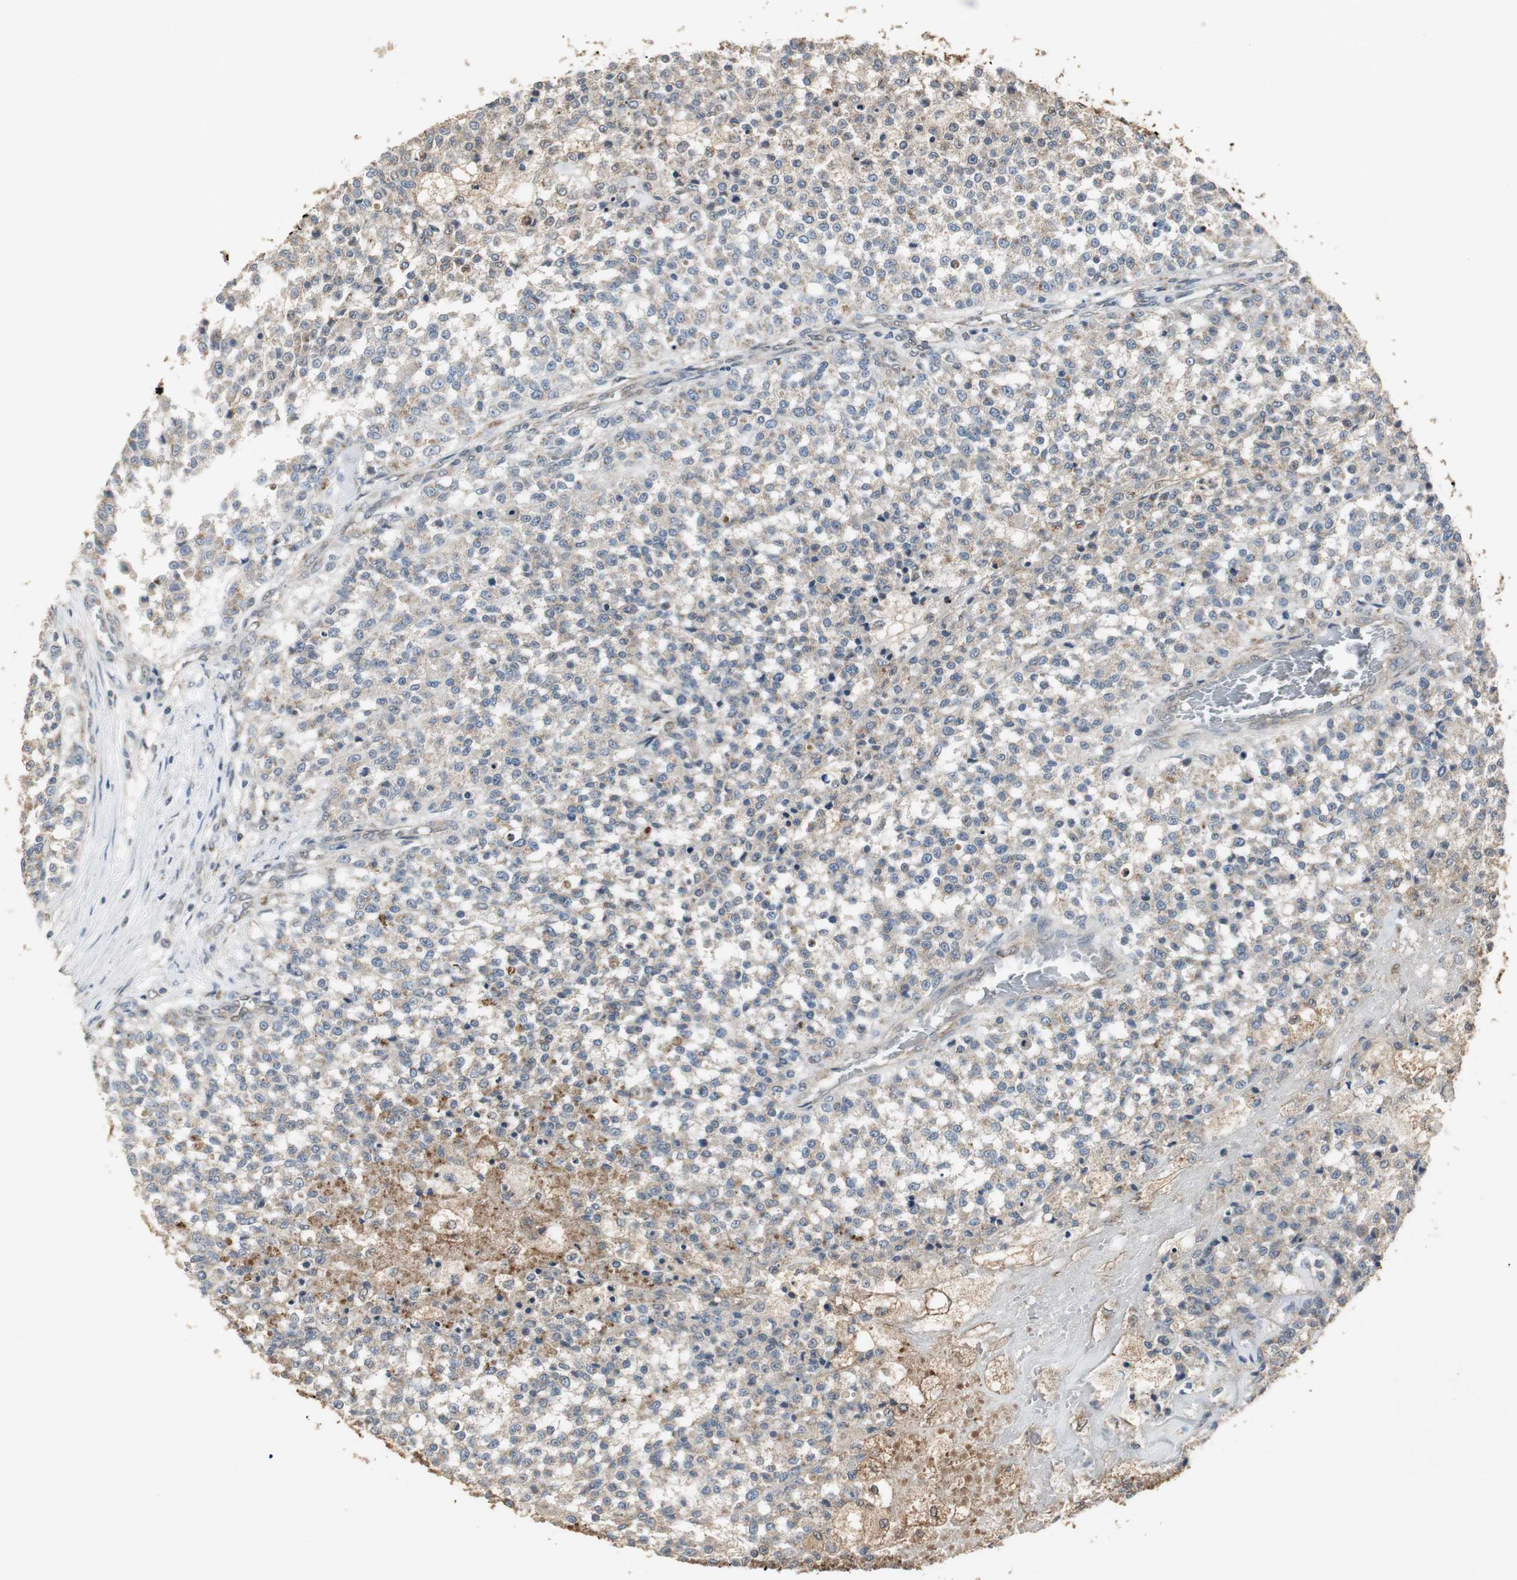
{"staining": {"intensity": "weak", "quantity": ">75%", "location": "cytoplasmic/membranous"}, "tissue": "testis cancer", "cell_type": "Tumor cells", "image_type": "cancer", "snomed": [{"axis": "morphology", "description": "Seminoma, NOS"}, {"axis": "topography", "description": "Testis"}], "caption": "Testis seminoma stained for a protein reveals weak cytoplasmic/membranous positivity in tumor cells.", "gene": "JTB", "patient": {"sex": "male", "age": 59}}